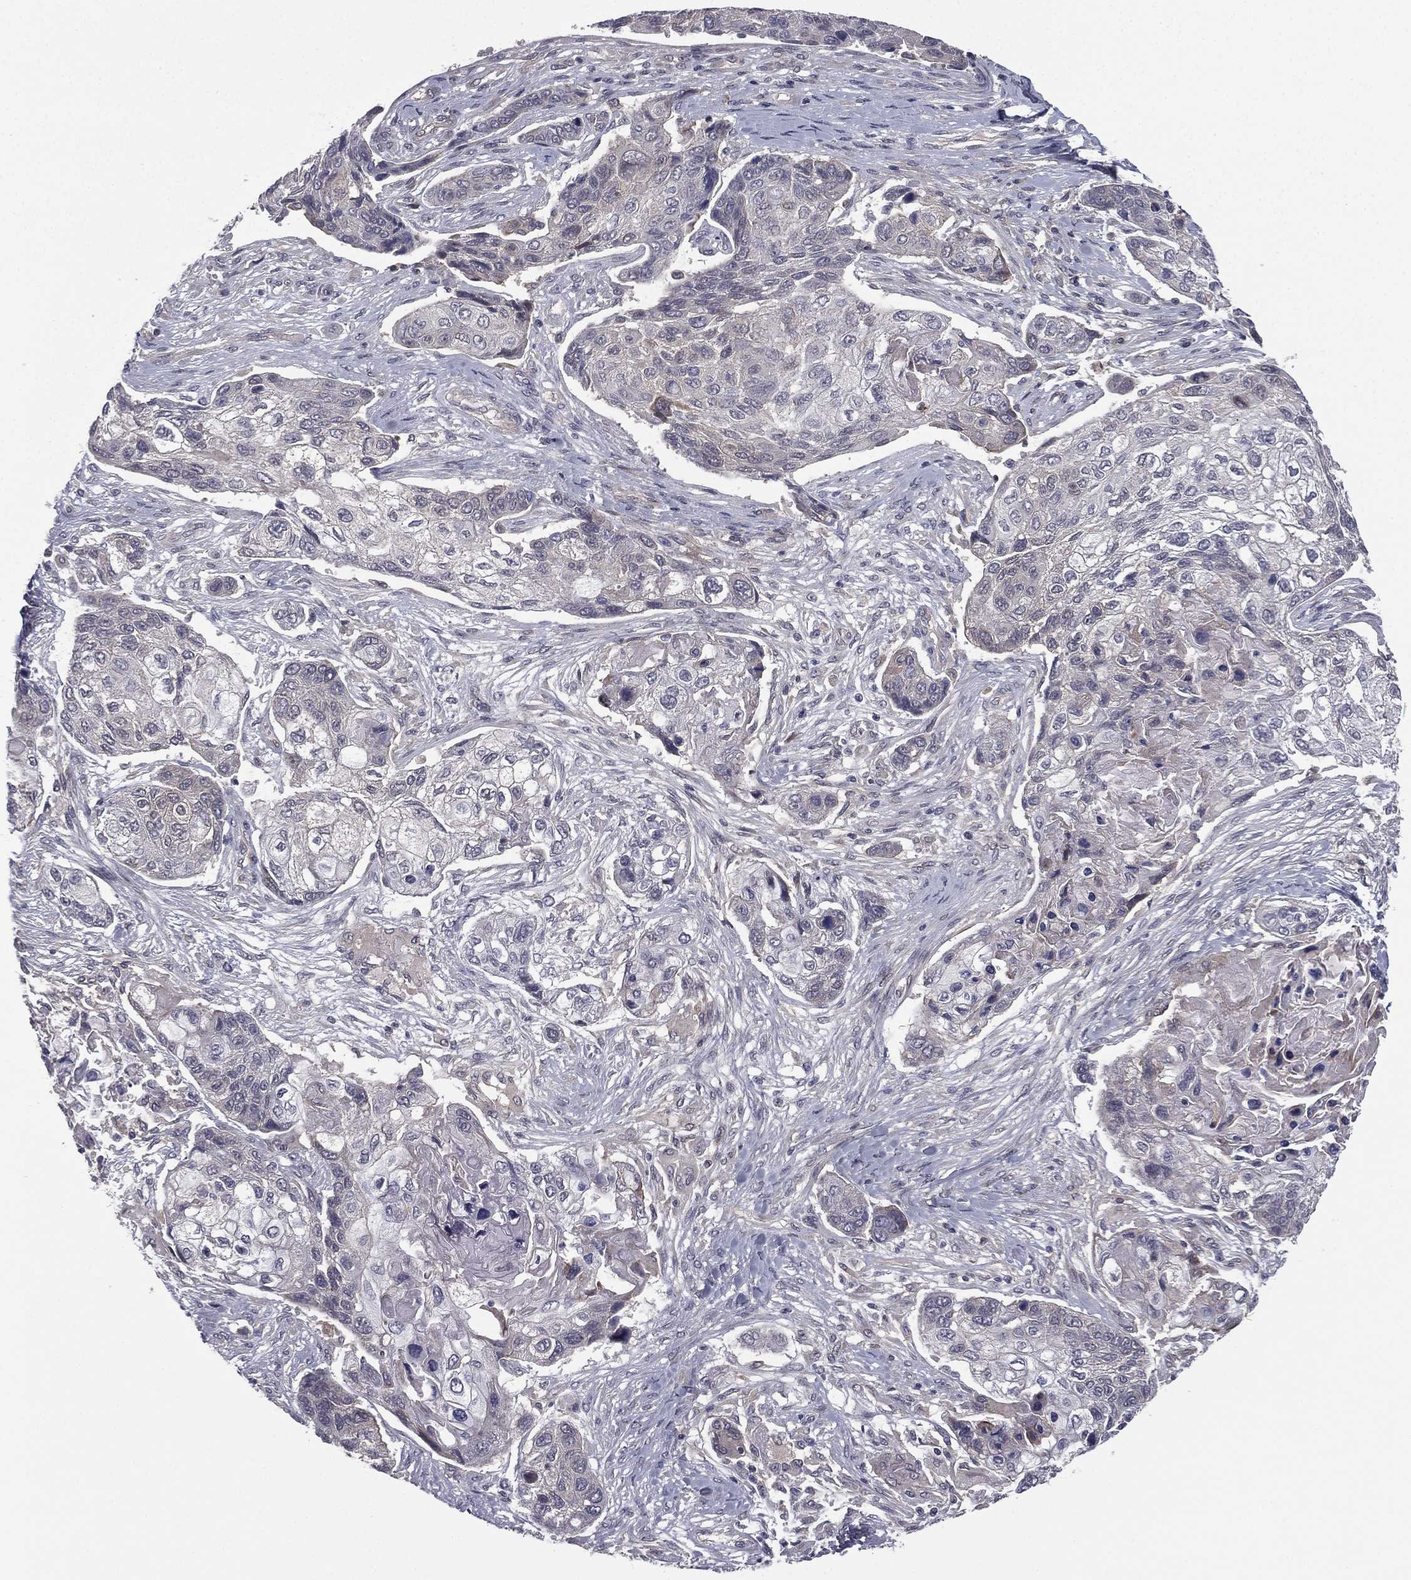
{"staining": {"intensity": "negative", "quantity": "none", "location": "none"}, "tissue": "lung cancer", "cell_type": "Tumor cells", "image_type": "cancer", "snomed": [{"axis": "morphology", "description": "Squamous cell carcinoma, NOS"}, {"axis": "topography", "description": "Lung"}], "caption": "IHC photomicrograph of human lung squamous cell carcinoma stained for a protein (brown), which exhibits no staining in tumor cells.", "gene": "ACTRT2", "patient": {"sex": "male", "age": 69}}